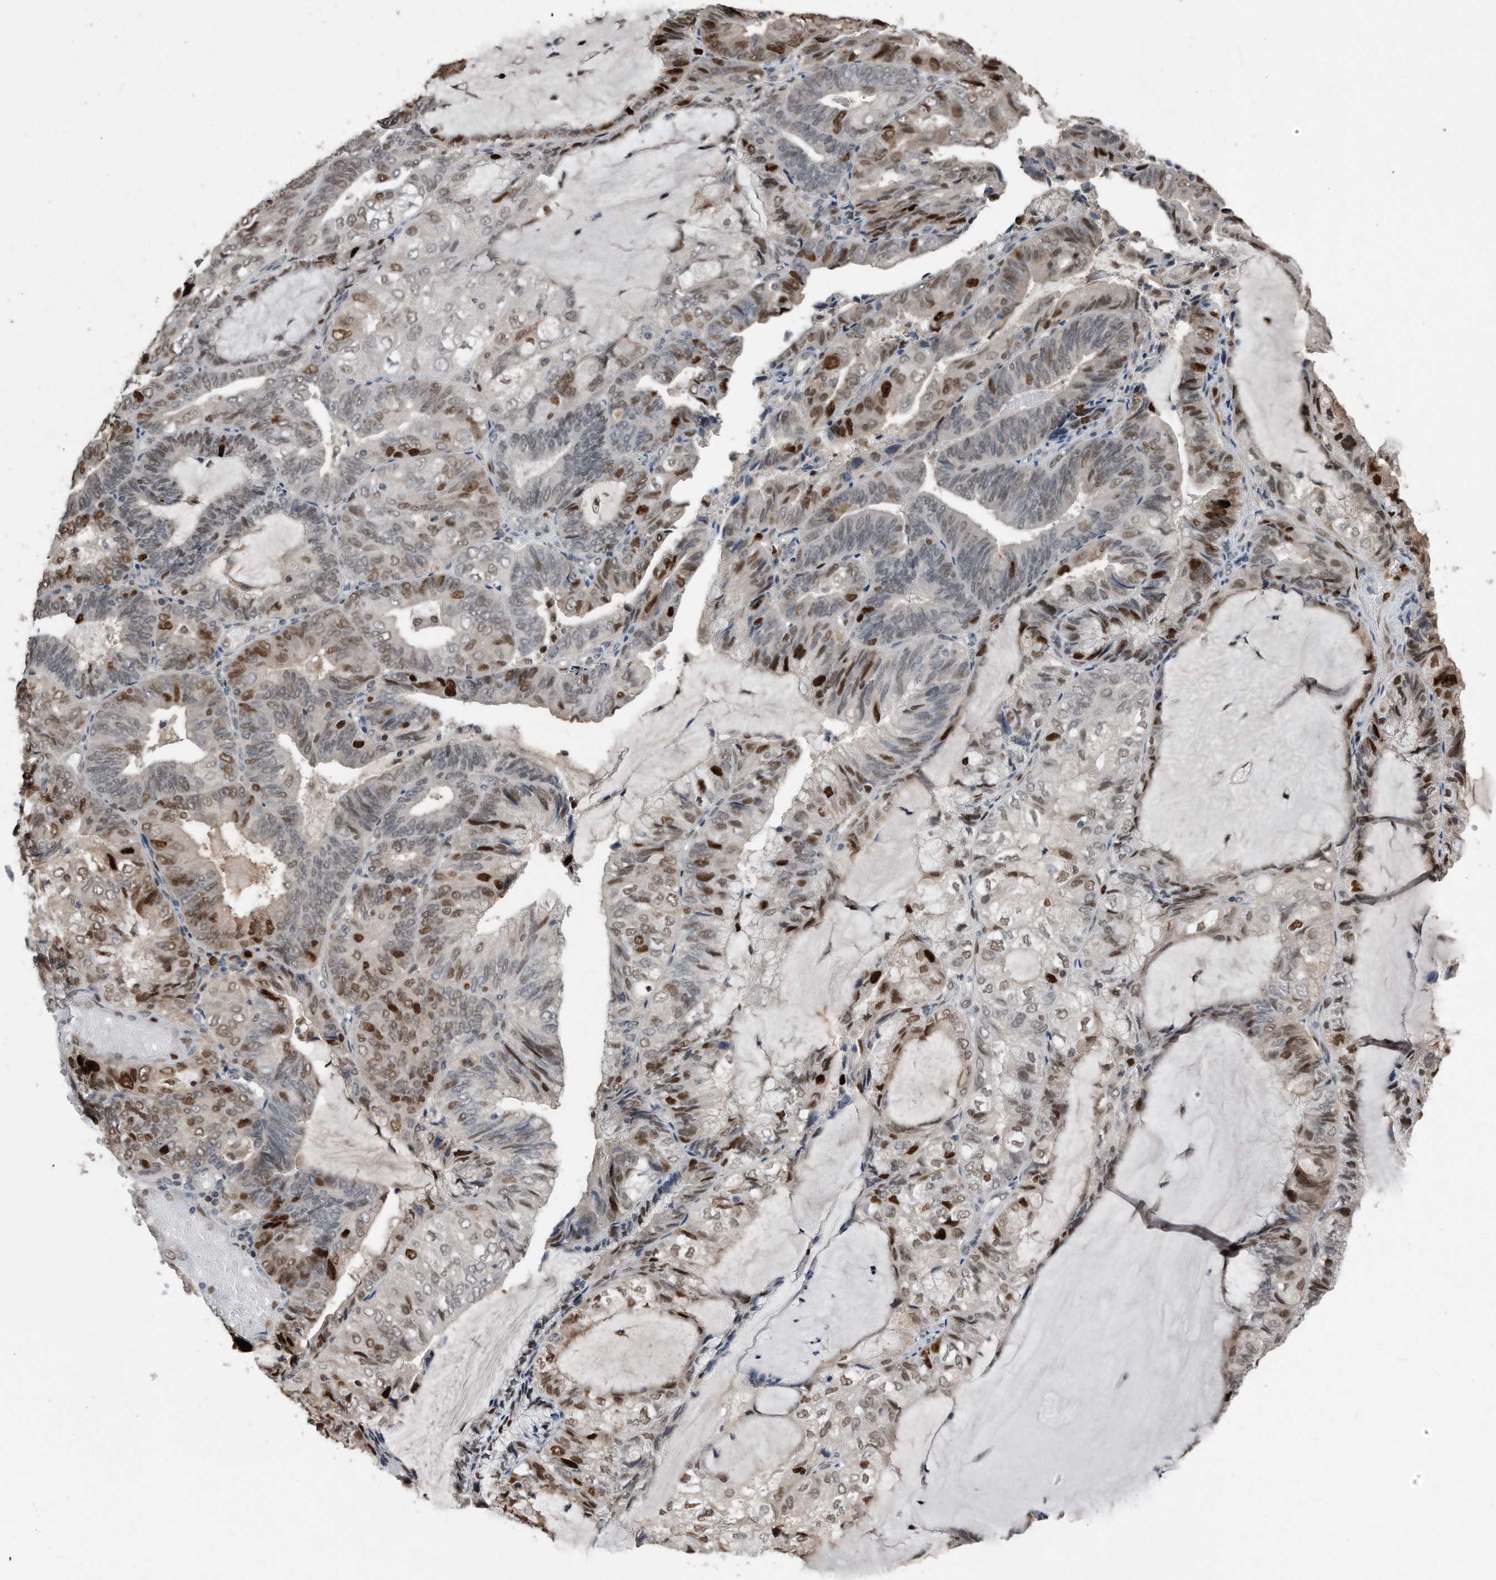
{"staining": {"intensity": "strong", "quantity": "25%-75%", "location": "nuclear"}, "tissue": "endometrial cancer", "cell_type": "Tumor cells", "image_type": "cancer", "snomed": [{"axis": "morphology", "description": "Adenocarcinoma, NOS"}, {"axis": "topography", "description": "Endometrium"}], "caption": "This image demonstrates immunohistochemistry (IHC) staining of endometrial adenocarcinoma, with high strong nuclear staining in approximately 25%-75% of tumor cells.", "gene": "PCNA", "patient": {"sex": "female", "age": 81}}